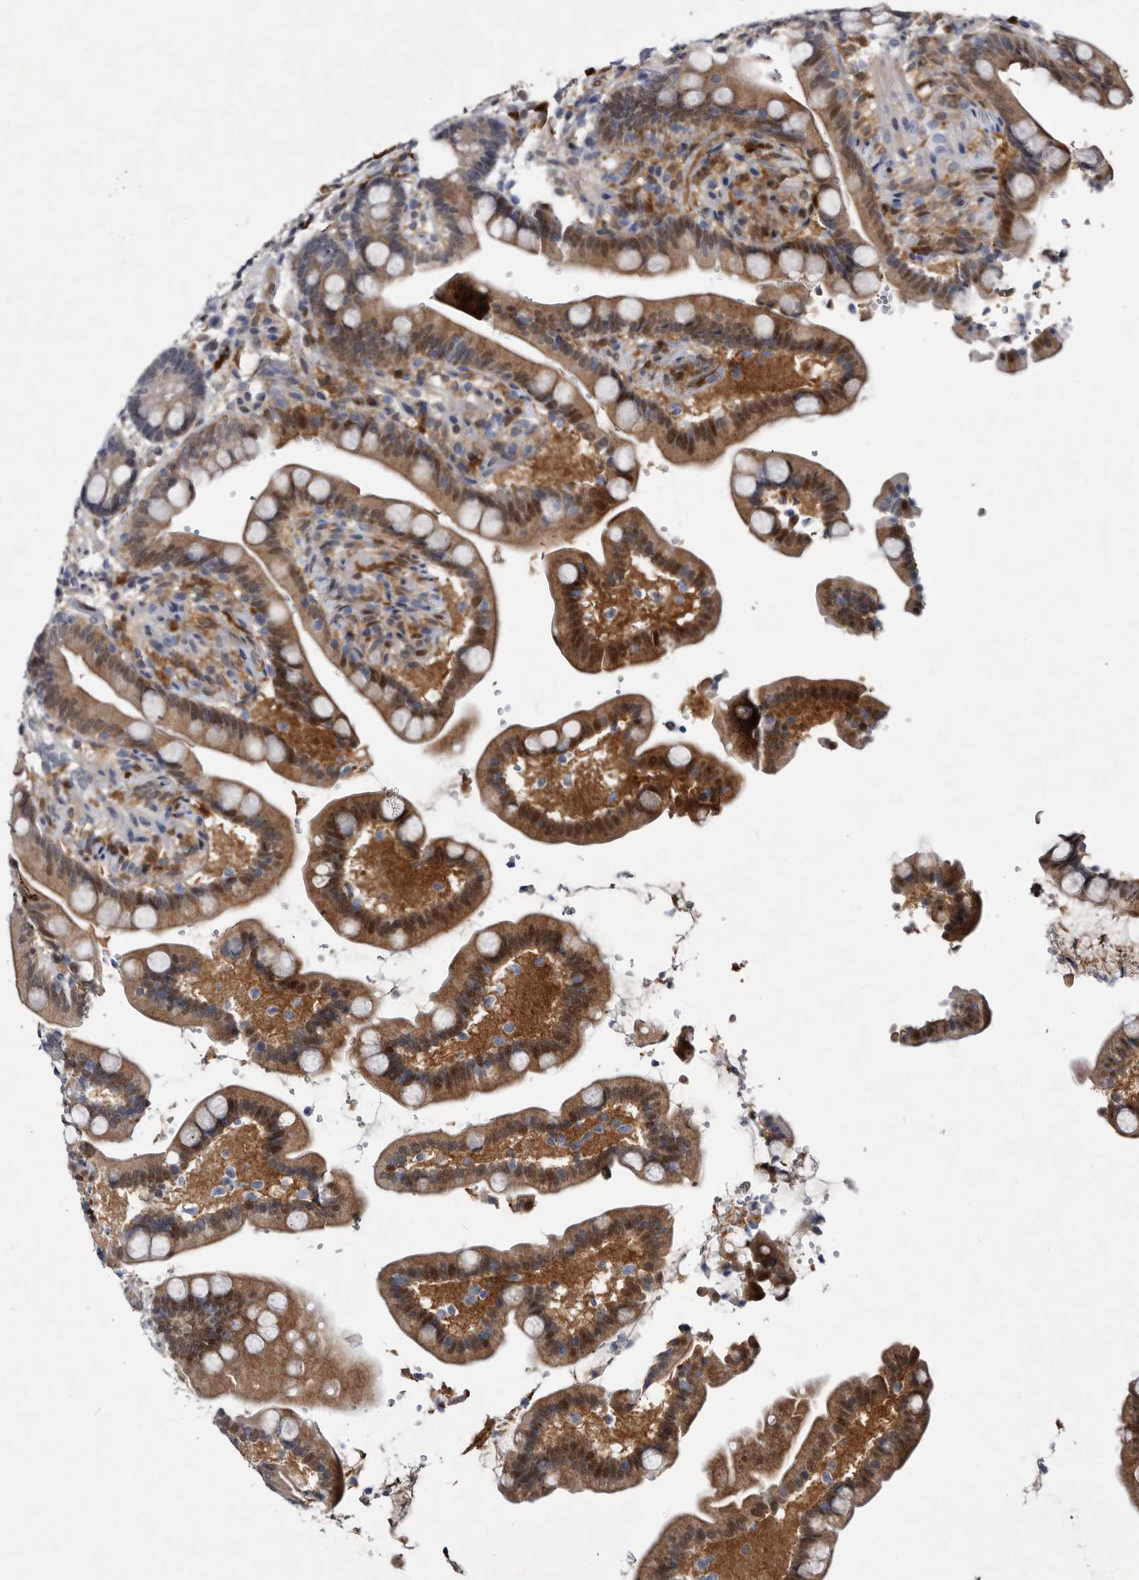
{"staining": {"intensity": "strong", "quantity": ">75%", "location": "nuclear"}, "tissue": "colon", "cell_type": "Endothelial cells", "image_type": "normal", "snomed": [{"axis": "morphology", "description": "Normal tissue, NOS"}, {"axis": "topography", "description": "Smooth muscle"}, {"axis": "topography", "description": "Colon"}], "caption": "Colon stained with a brown dye demonstrates strong nuclear positive positivity in about >75% of endothelial cells.", "gene": "SERPINB8", "patient": {"sex": "male", "age": 73}}